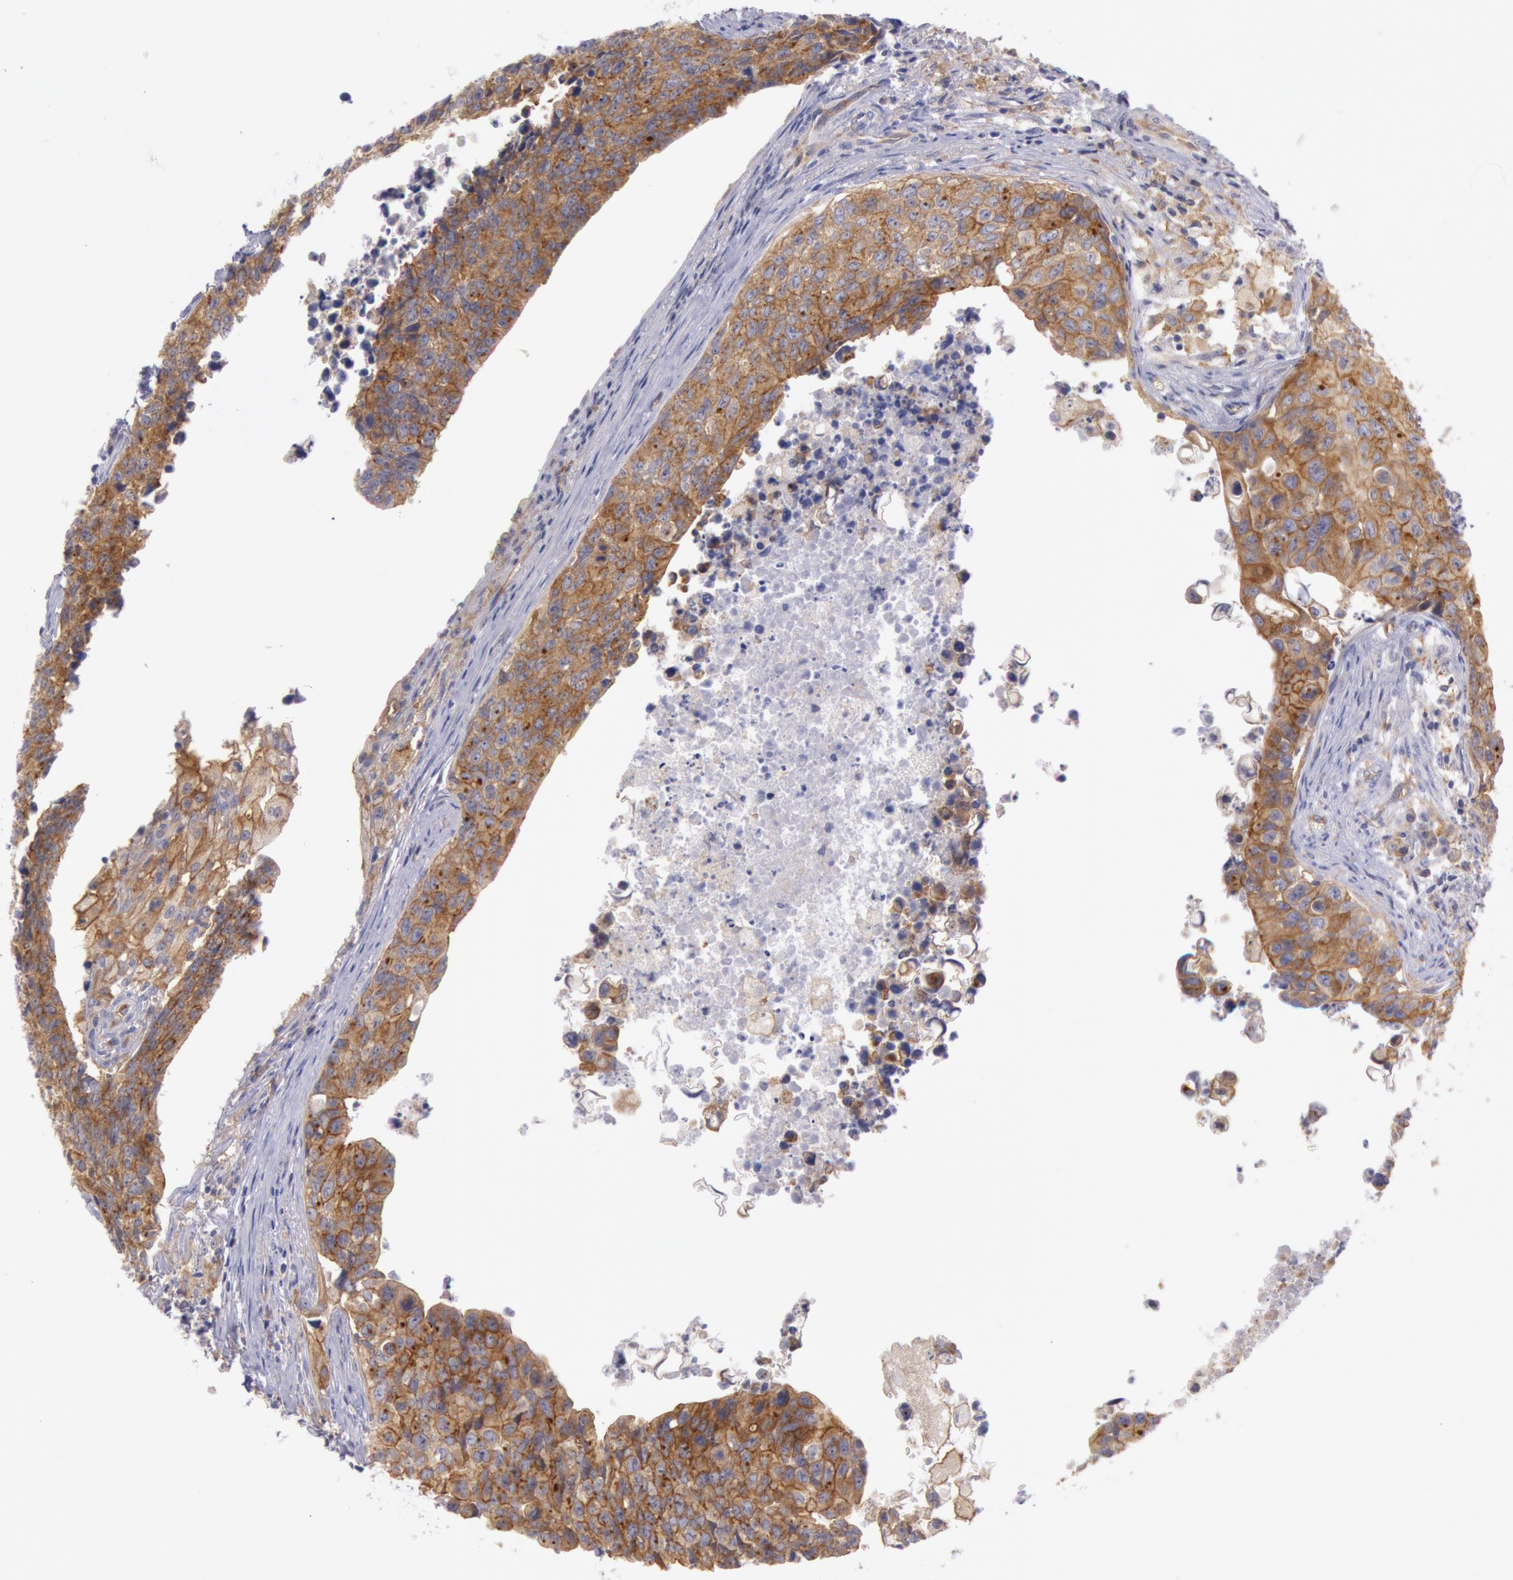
{"staining": {"intensity": "moderate", "quantity": ">75%", "location": "cytoplasmic/membranous"}, "tissue": "urothelial cancer", "cell_type": "Tumor cells", "image_type": "cancer", "snomed": [{"axis": "morphology", "description": "Urothelial carcinoma, High grade"}, {"axis": "topography", "description": "Urinary bladder"}], "caption": "Protein staining of urothelial cancer tissue reveals moderate cytoplasmic/membranous positivity in approximately >75% of tumor cells.", "gene": "MYO5A", "patient": {"sex": "male", "age": 81}}